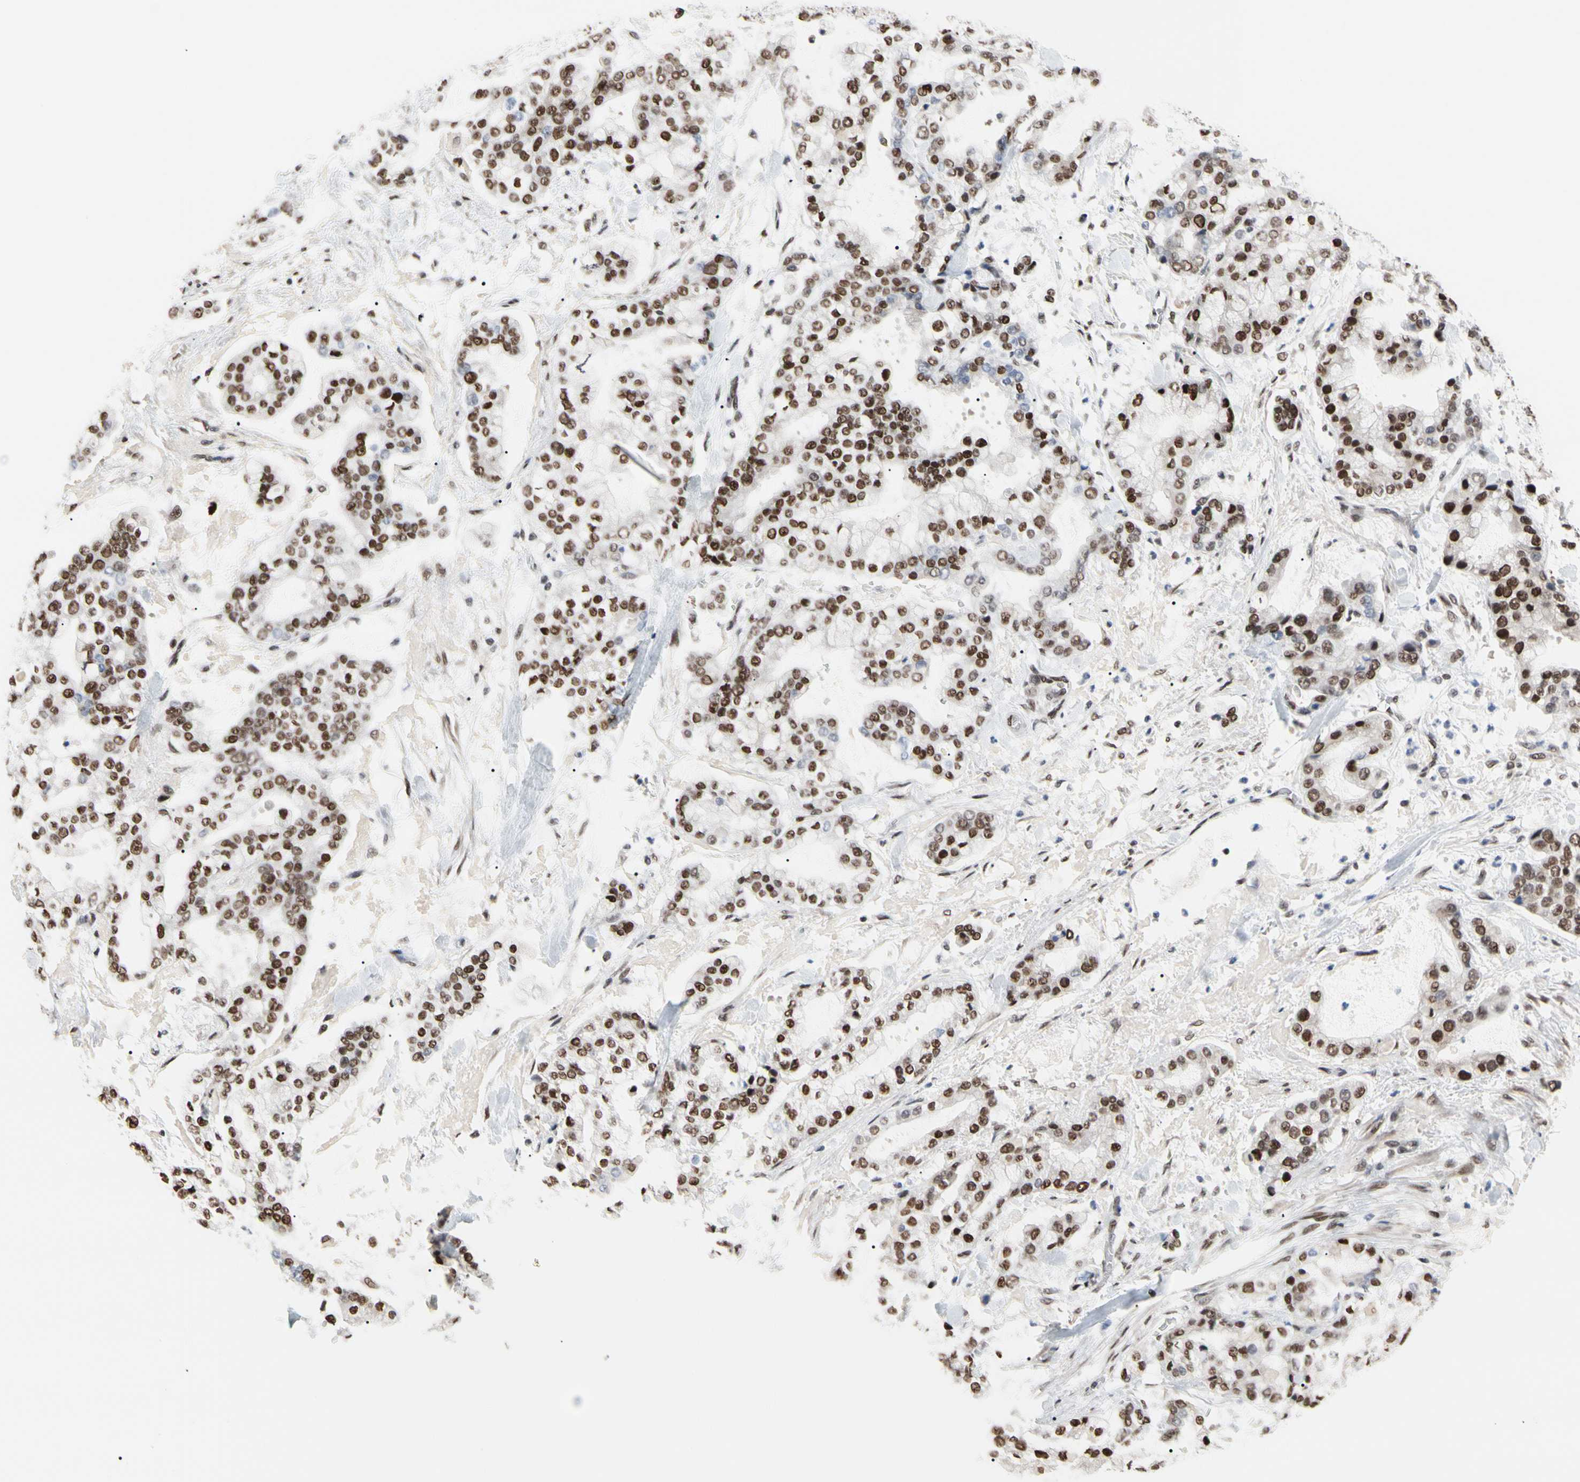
{"staining": {"intensity": "strong", "quantity": ">75%", "location": "nuclear"}, "tissue": "stomach cancer", "cell_type": "Tumor cells", "image_type": "cancer", "snomed": [{"axis": "morphology", "description": "Normal tissue, NOS"}, {"axis": "morphology", "description": "Adenocarcinoma, NOS"}, {"axis": "topography", "description": "Stomach, upper"}, {"axis": "topography", "description": "Stomach"}], "caption": "Adenocarcinoma (stomach) was stained to show a protein in brown. There is high levels of strong nuclear staining in about >75% of tumor cells. (DAB (3,3'-diaminobenzidine) = brown stain, brightfield microscopy at high magnification).", "gene": "FAM98B", "patient": {"sex": "male", "age": 76}}